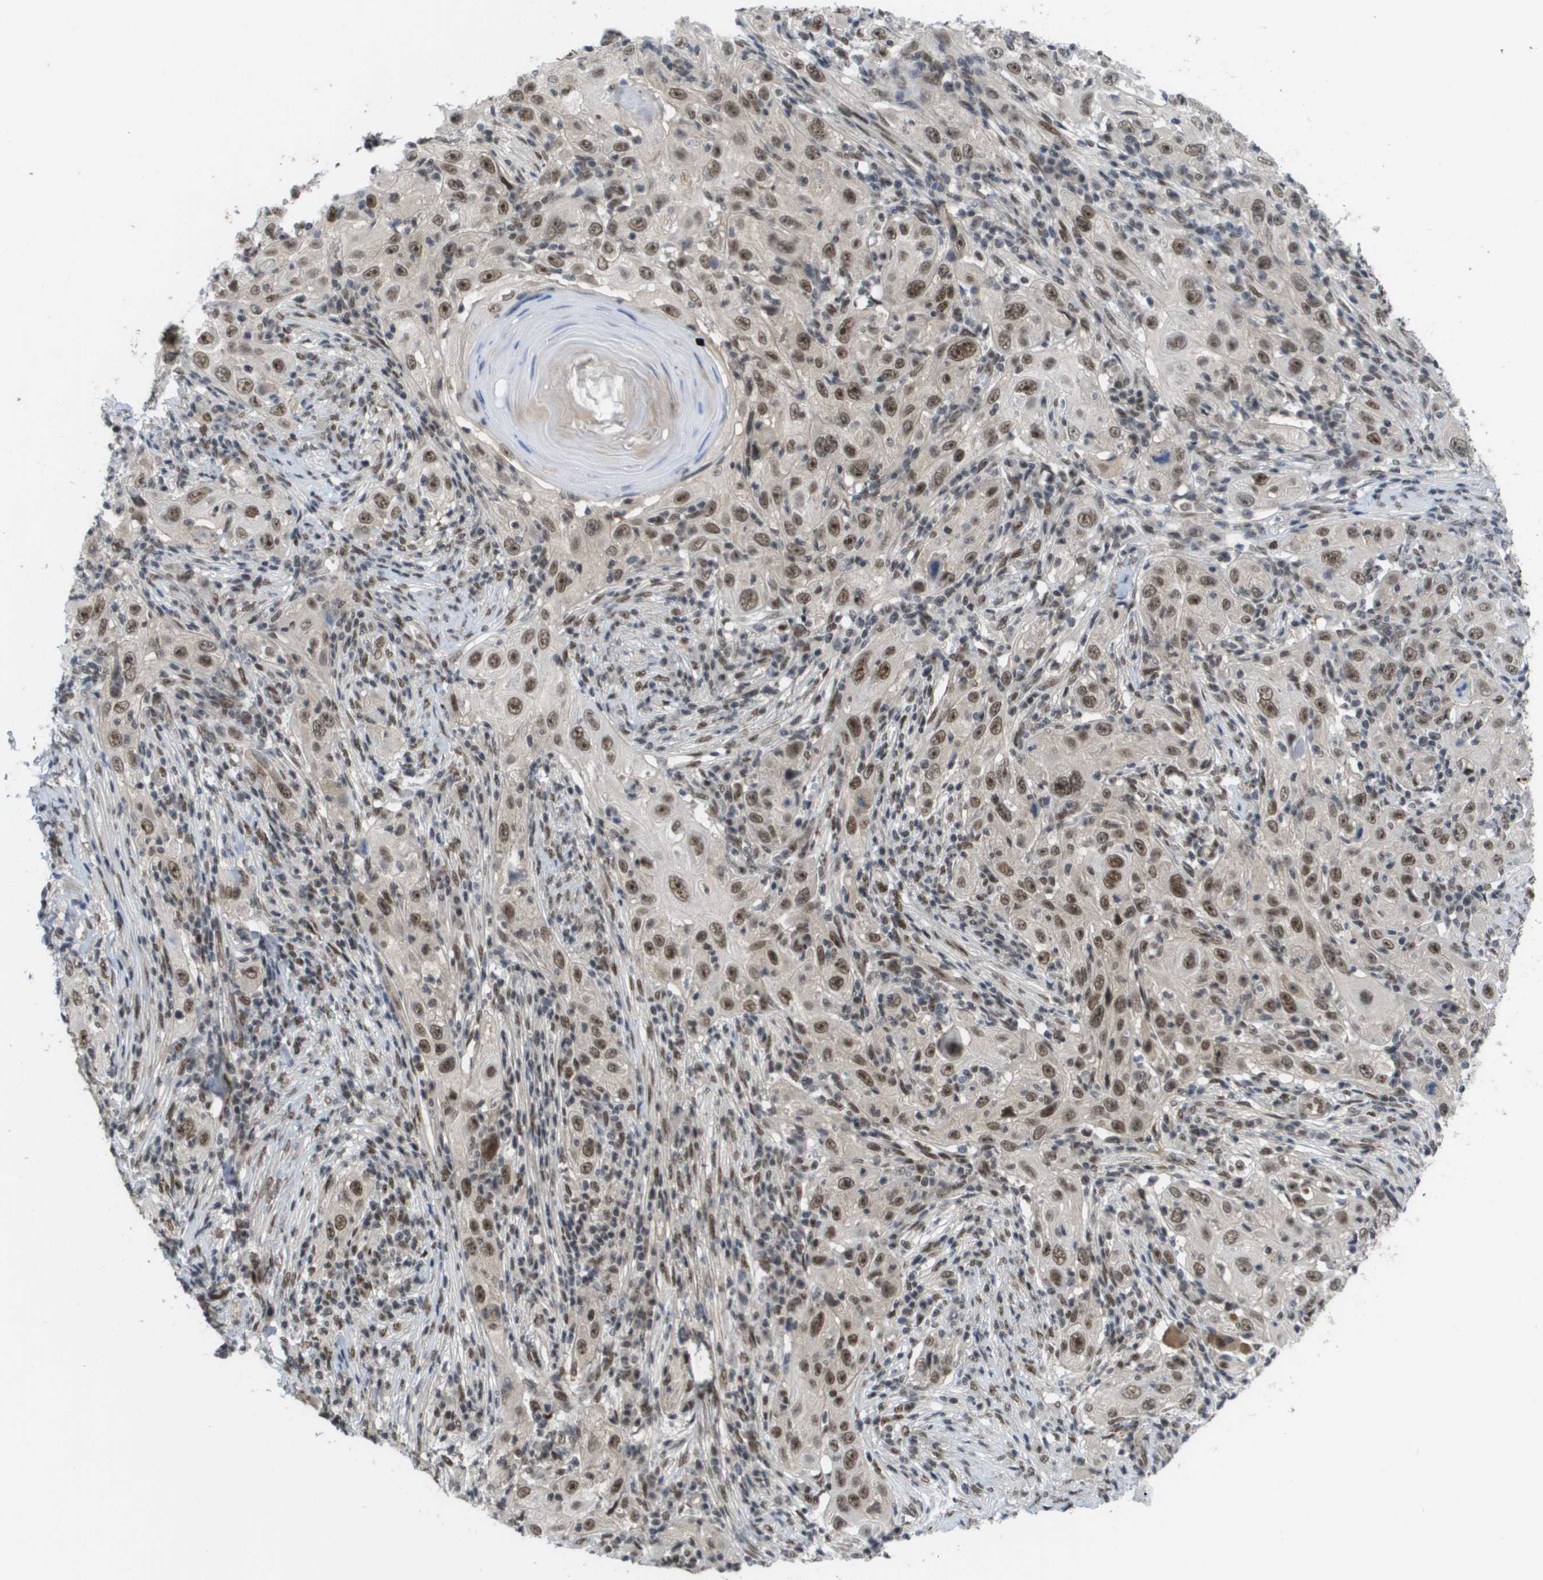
{"staining": {"intensity": "moderate", "quantity": ">75%", "location": "nuclear"}, "tissue": "skin cancer", "cell_type": "Tumor cells", "image_type": "cancer", "snomed": [{"axis": "morphology", "description": "Squamous cell carcinoma, NOS"}, {"axis": "topography", "description": "Skin"}], "caption": "Human skin cancer (squamous cell carcinoma) stained with a brown dye displays moderate nuclear positive expression in about >75% of tumor cells.", "gene": "CDT1", "patient": {"sex": "female", "age": 88}}